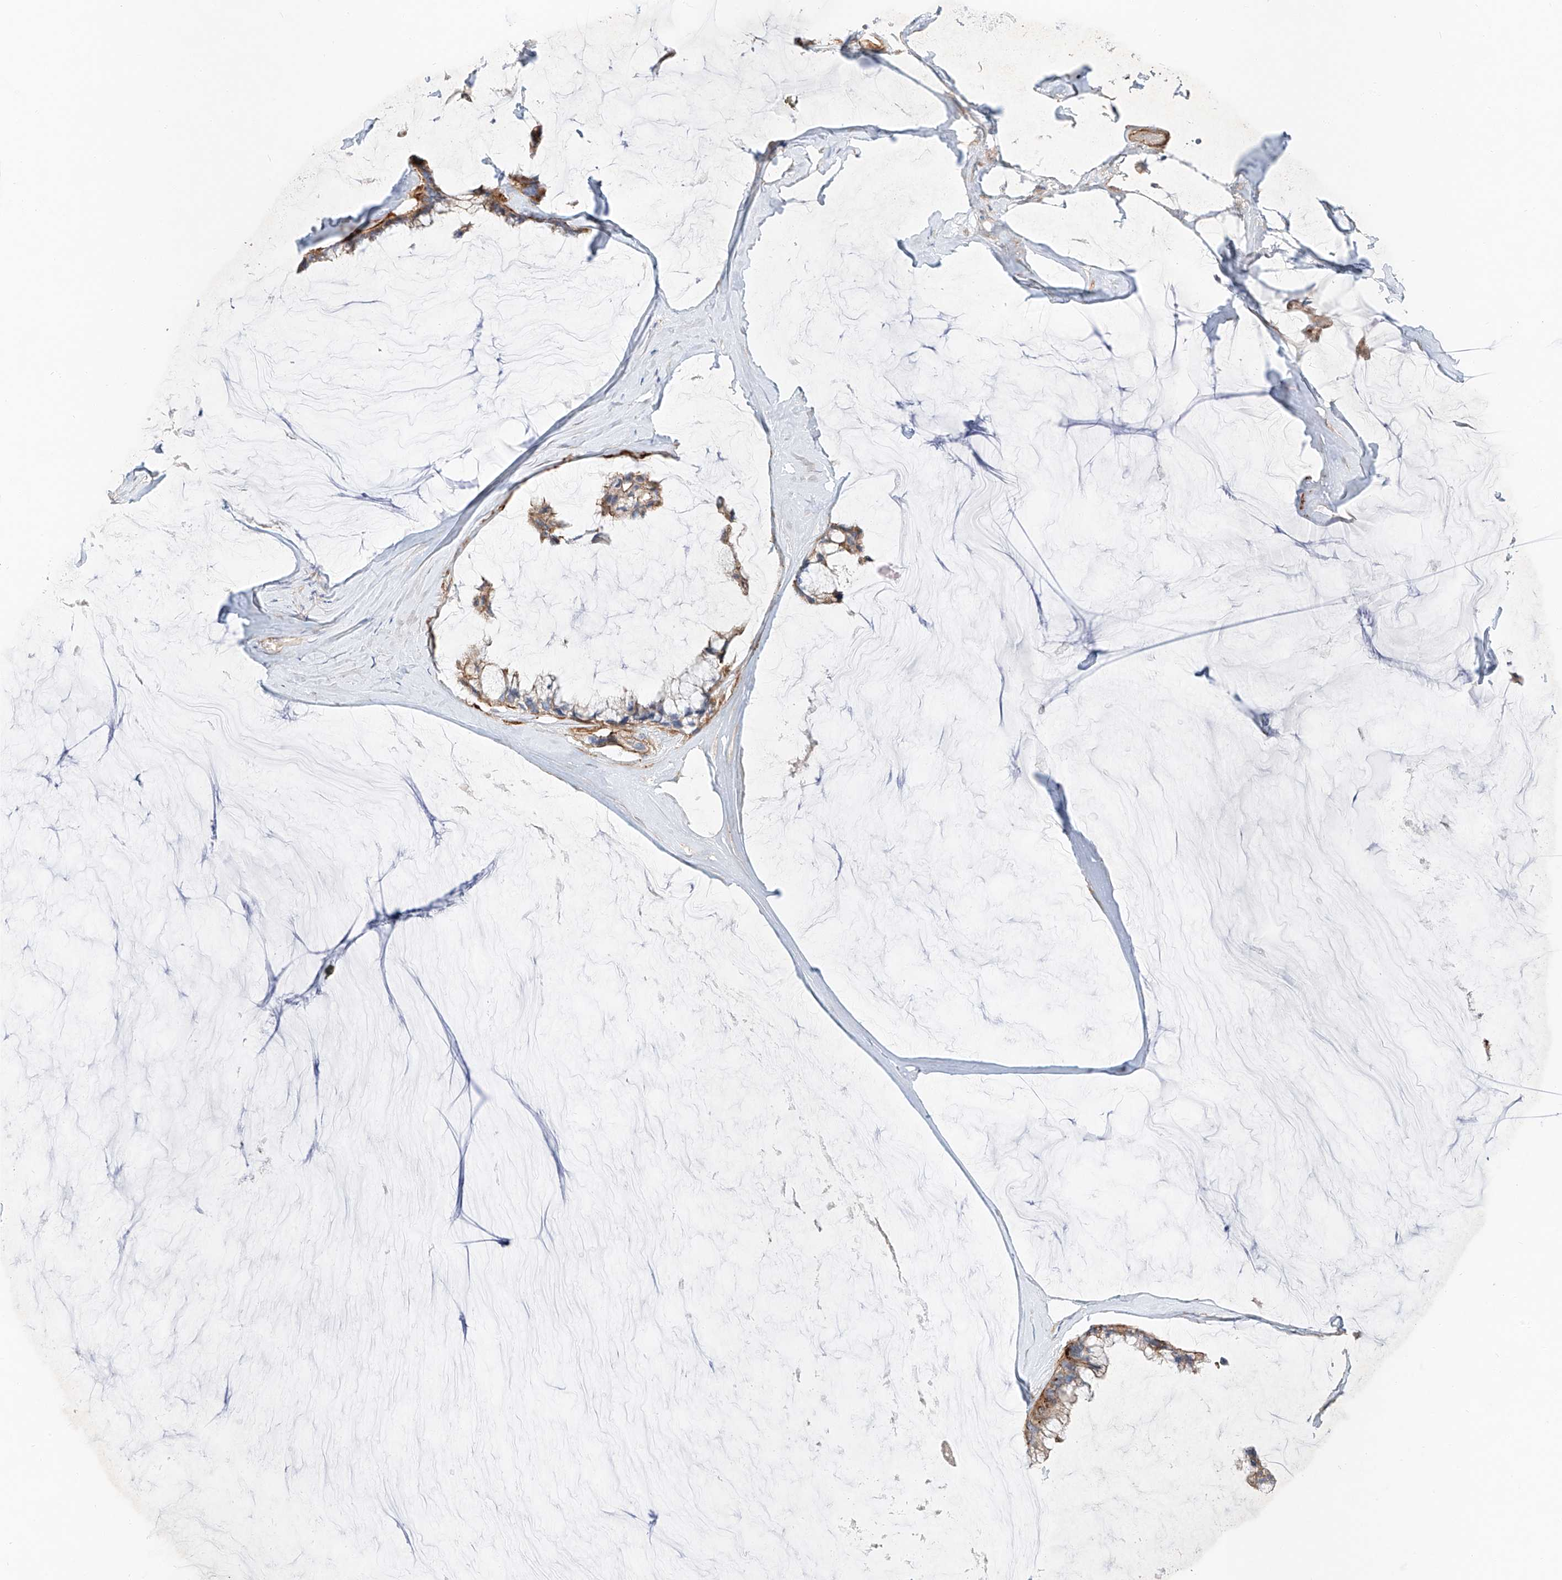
{"staining": {"intensity": "weak", "quantity": ">75%", "location": "cytoplasmic/membranous"}, "tissue": "ovarian cancer", "cell_type": "Tumor cells", "image_type": "cancer", "snomed": [{"axis": "morphology", "description": "Cystadenocarcinoma, mucinous, NOS"}, {"axis": "topography", "description": "Ovary"}], "caption": "IHC of ovarian cancer shows low levels of weak cytoplasmic/membranous expression in approximately >75% of tumor cells.", "gene": "AJM1", "patient": {"sex": "female", "age": 39}}